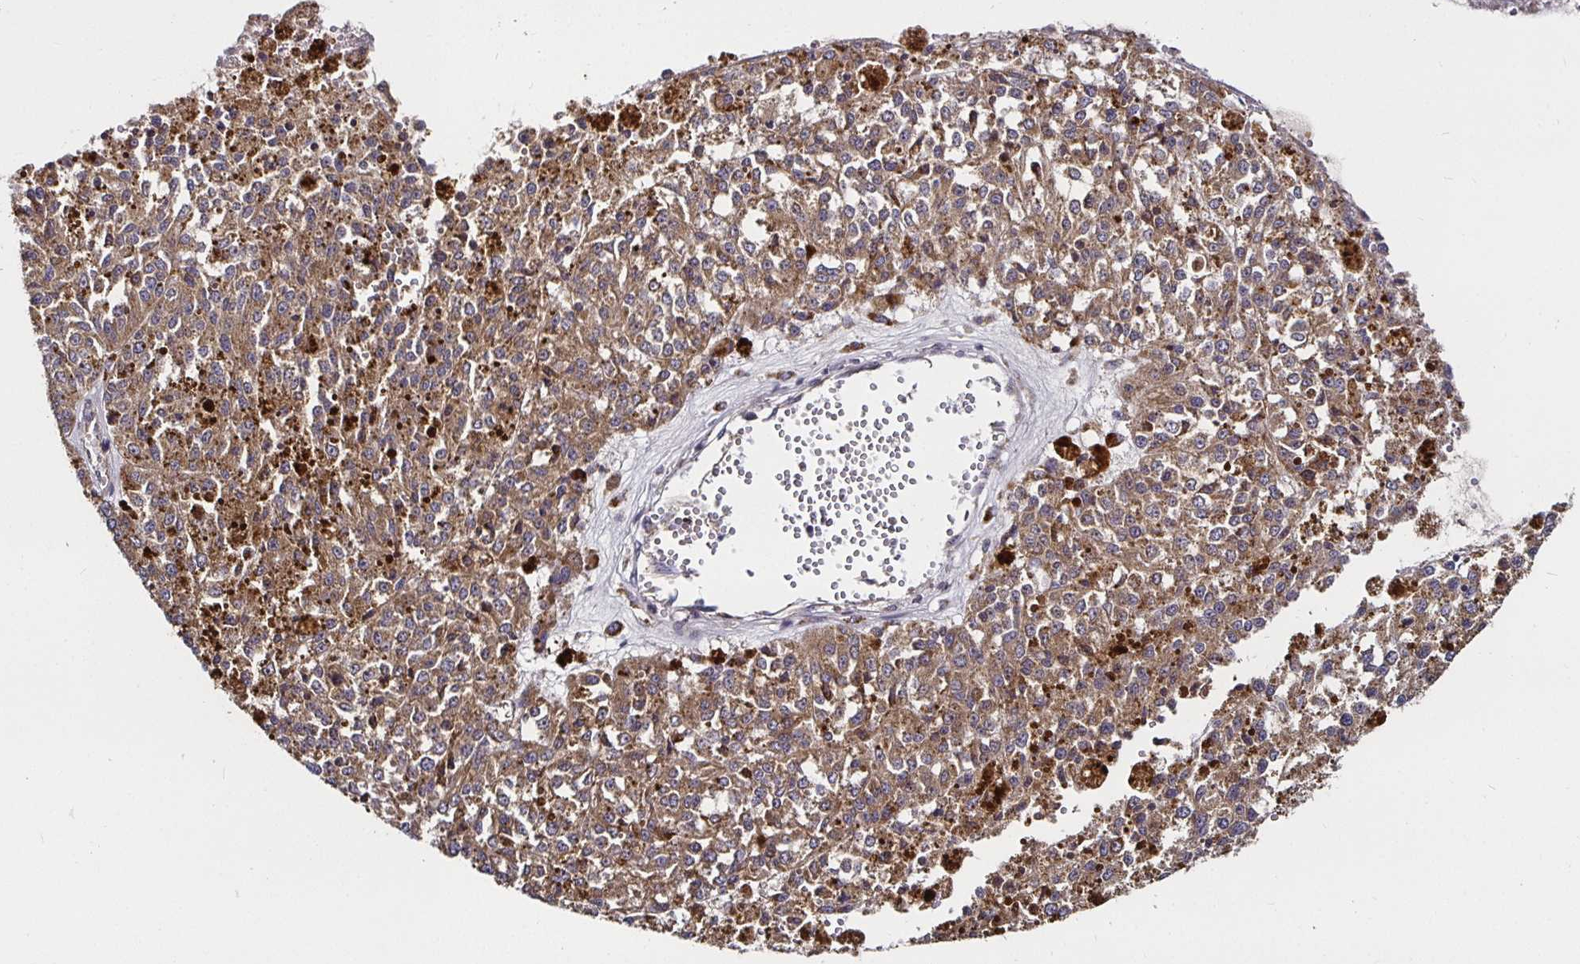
{"staining": {"intensity": "moderate", "quantity": ">75%", "location": "cytoplasmic/membranous"}, "tissue": "melanoma", "cell_type": "Tumor cells", "image_type": "cancer", "snomed": [{"axis": "morphology", "description": "Malignant melanoma, Metastatic site"}, {"axis": "topography", "description": "Lymph node"}], "caption": "A photomicrograph of melanoma stained for a protein shows moderate cytoplasmic/membranous brown staining in tumor cells.", "gene": "MLST8", "patient": {"sex": "female", "age": 64}}